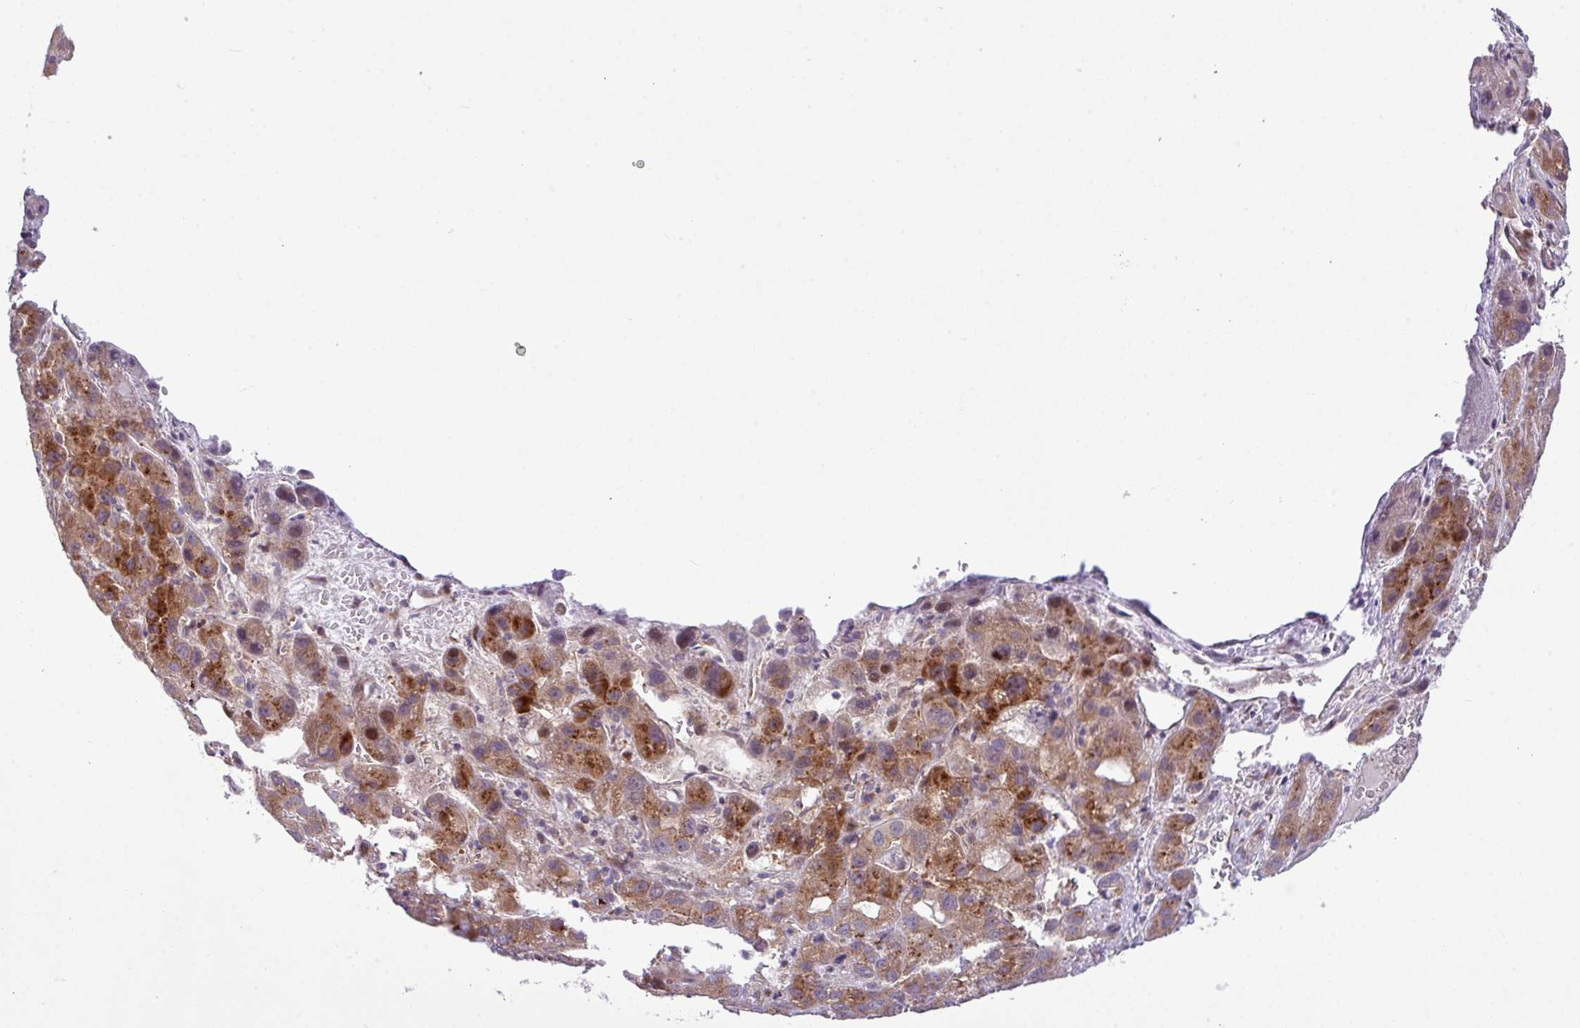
{"staining": {"intensity": "moderate", "quantity": ">75%", "location": "cytoplasmic/membranous"}, "tissue": "liver cancer", "cell_type": "Tumor cells", "image_type": "cancer", "snomed": [{"axis": "morphology", "description": "Carcinoma, Hepatocellular, NOS"}, {"axis": "topography", "description": "Liver"}], "caption": "The immunohistochemical stain labels moderate cytoplasmic/membranous staining in tumor cells of liver cancer tissue.", "gene": "B3GNT9", "patient": {"sex": "male", "age": 55}}